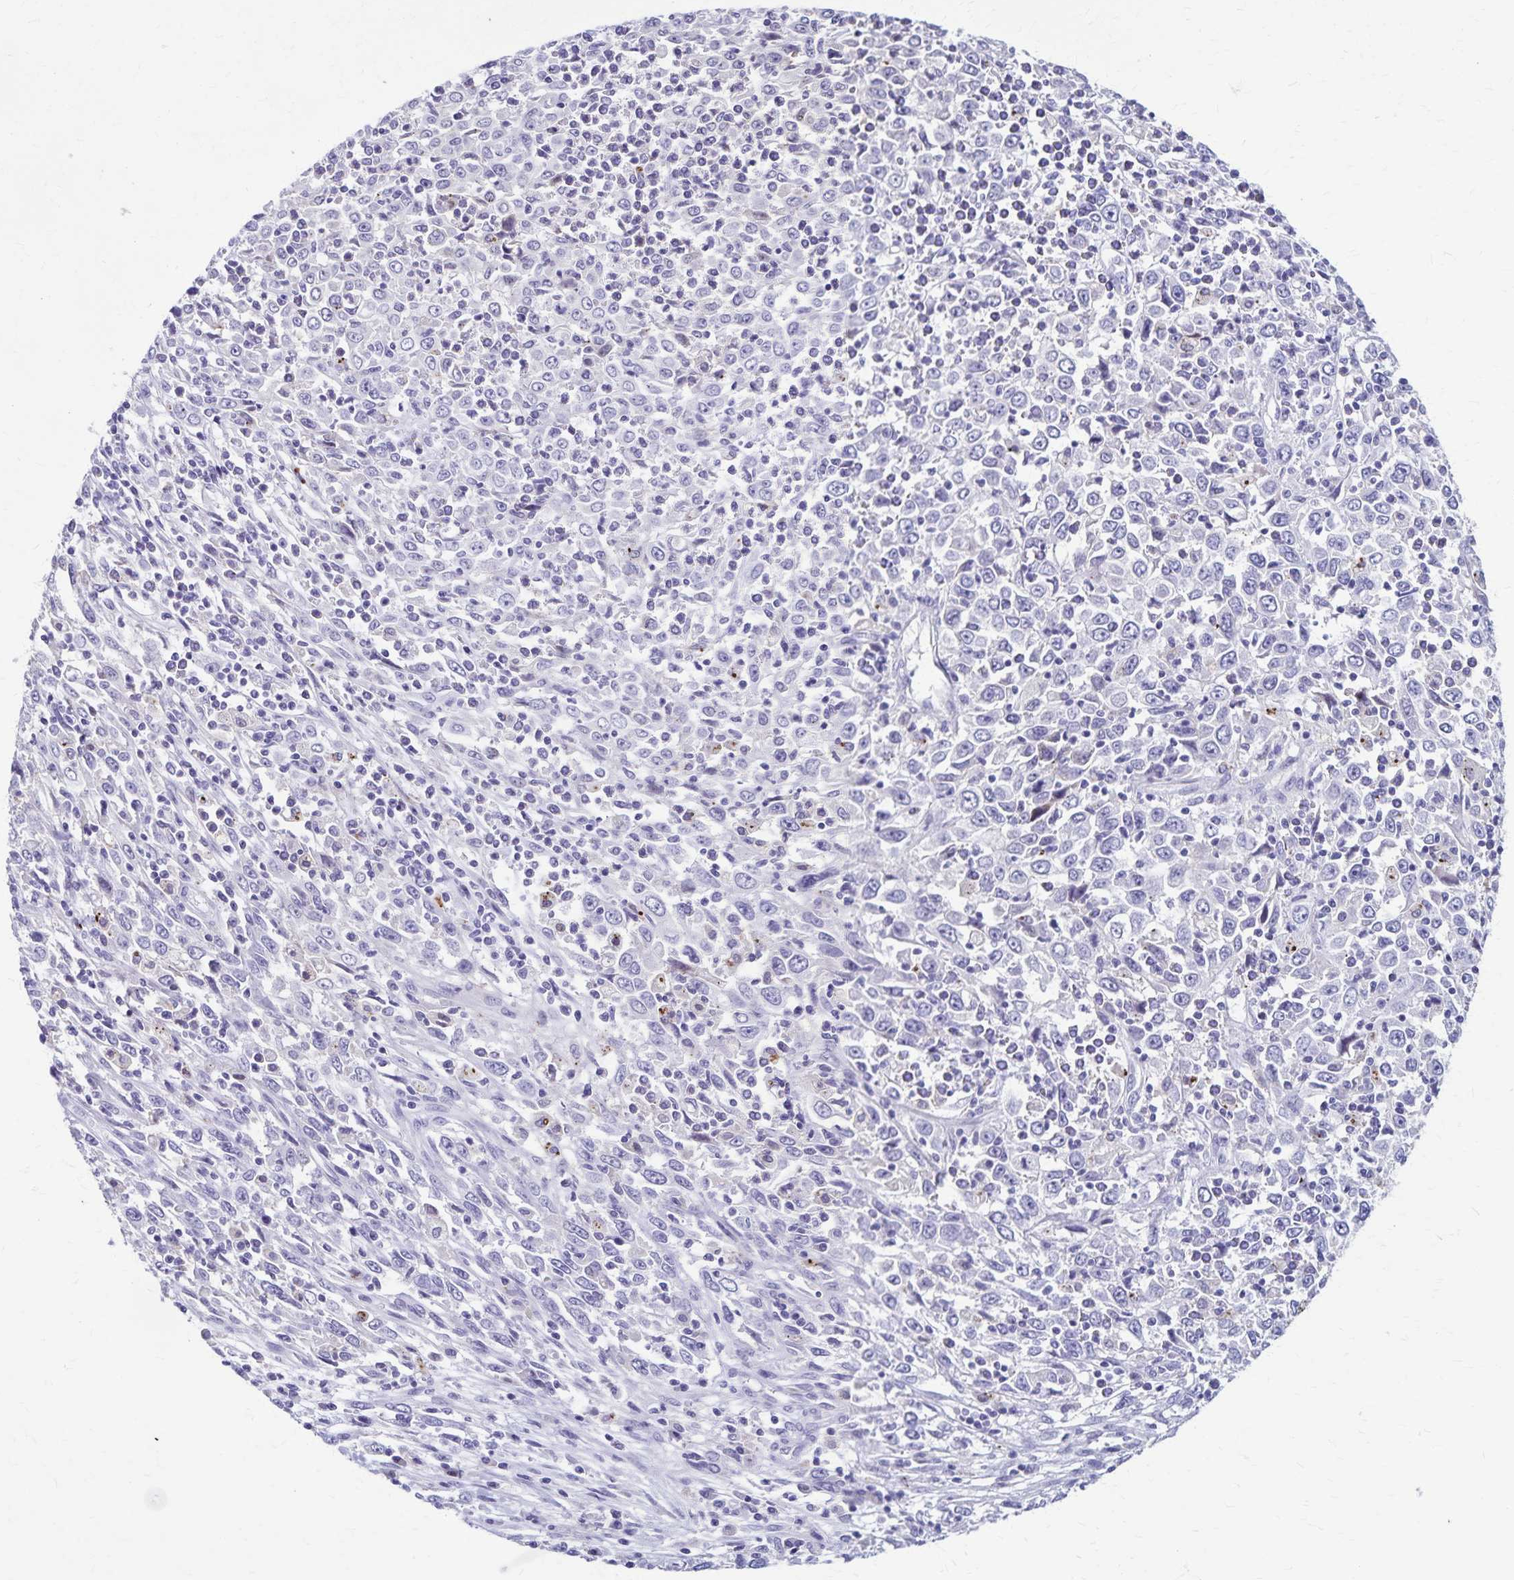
{"staining": {"intensity": "moderate", "quantity": "<25%", "location": "cytoplasmic/membranous"}, "tissue": "cervical cancer", "cell_type": "Tumor cells", "image_type": "cancer", "snomed": [{"axis": "morphology", "description": "Adenocarcinoma, NOS"}, {"axis": "topography", "description": "Cervix"}], "caption": "Approximately <25% of tumor cells in cervical cancer (adenocarcinoma) exhibit moderate cytoplasmic/membranous protein expression as visualized by brown immunohistochemical staining.", "gene": "TMEM60", "patient": {"sex": "female", "age": 40}}